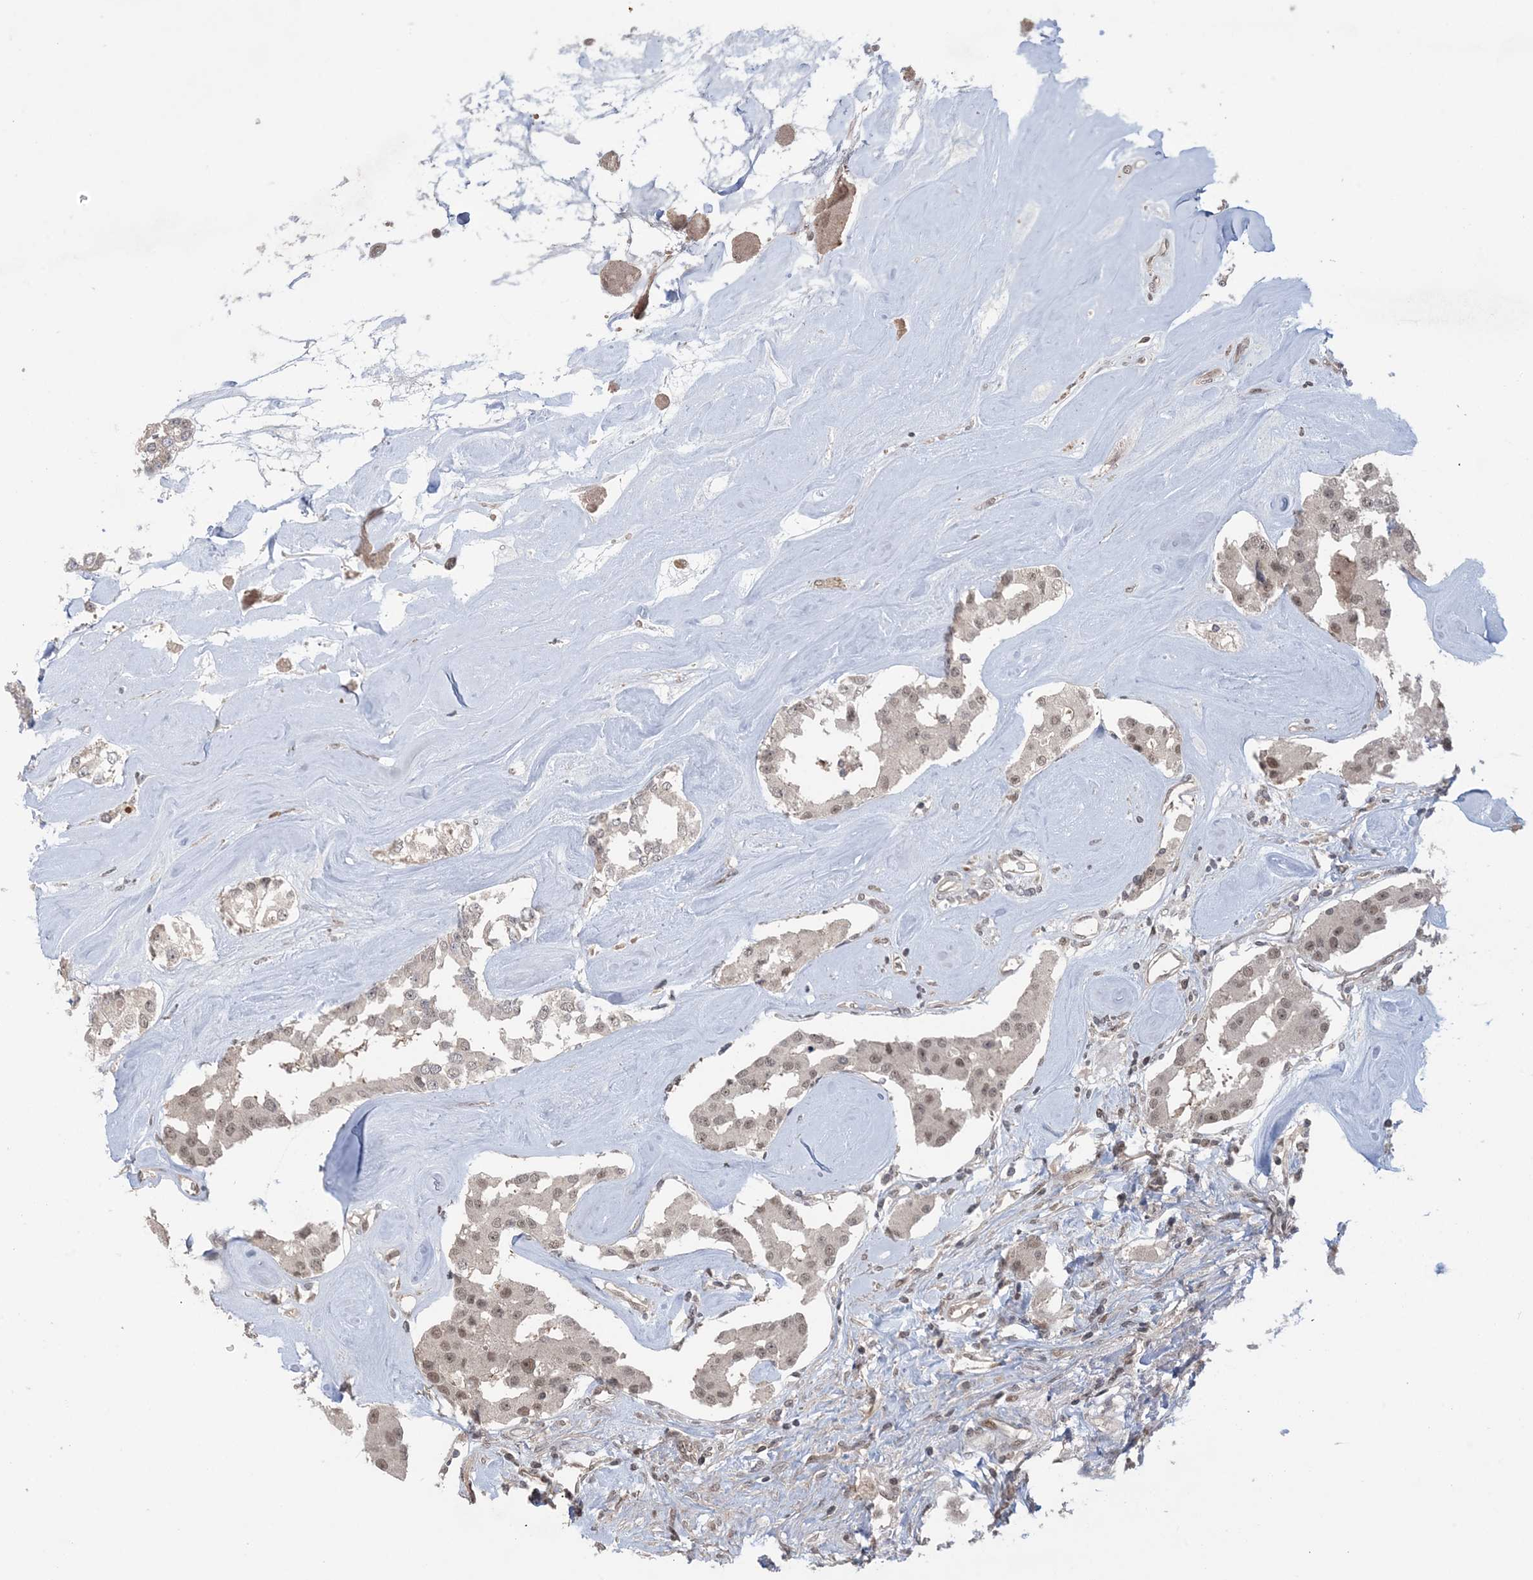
{"staining": {"intensity": "weak", "quantity": ">75%", "location": "nuclear"}, "tissue": "carcinoid", "cell_type": "Tumor cells", "image_type": "cancer", "snomed": [{"axis": "morphology", "description": "Carcinoid, malignant, NOS"}, {"axis": "topography", "description": "Pancreas"}], "caption": "Immunohistochemical staining of human malignant carcinoid demonstrates weak nuclear protein staining in approximately >75% of tumor cells. (IHC, brightfield microscopy, high magnification).", "gene": "ZNF710", "patient": {"sex": "male", "age": 41}}